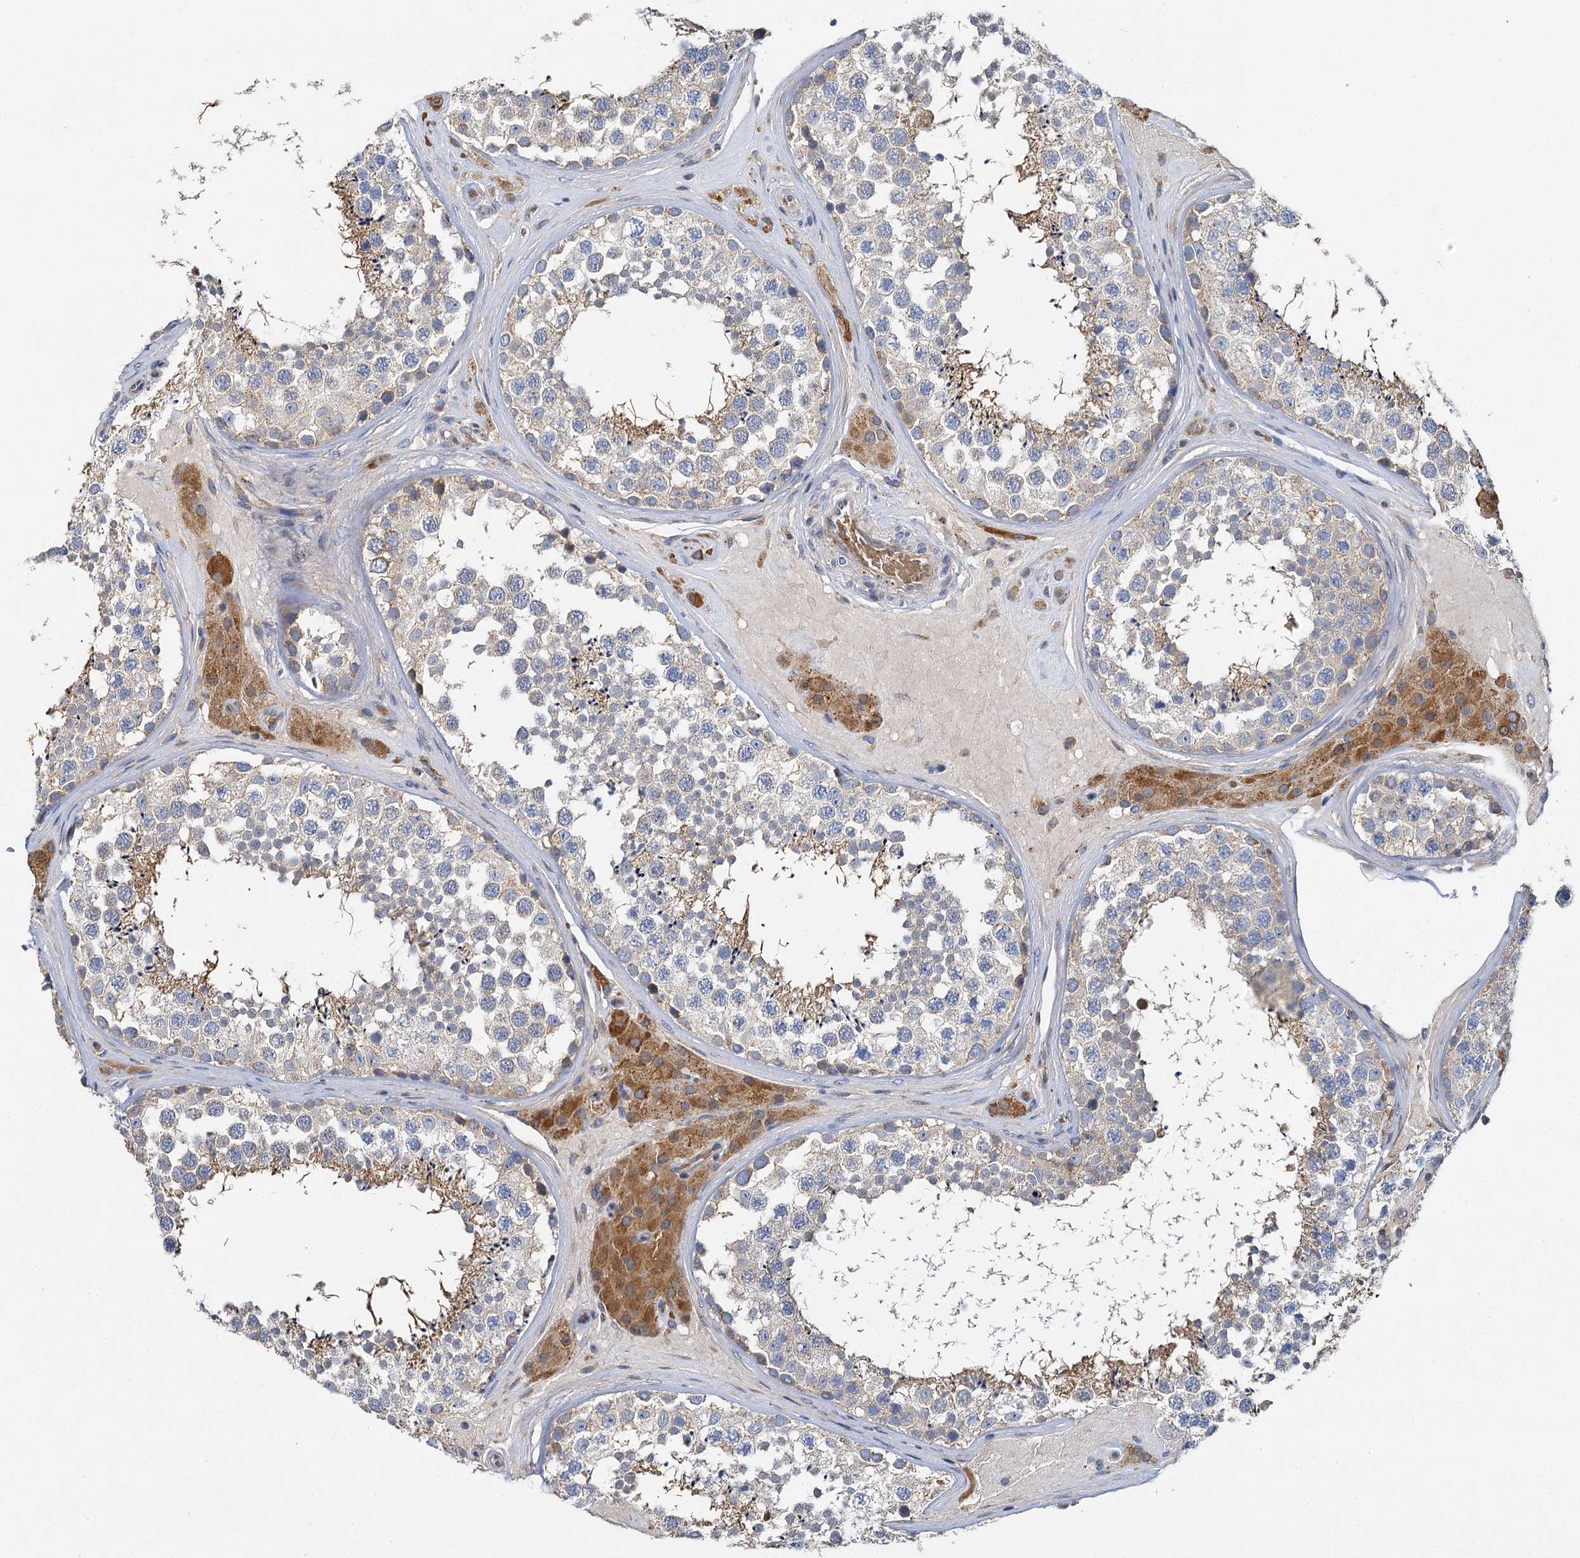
{"staining": {"intensity": "moderate", "quantity": "<25%", "location": "cytoplasmic/membranous"}, "tissue": "testis", "cell_type": "Cells in seminiferous ducts", "image_type": "normal", "snomed": [{"axis": "morphology", "description": "Normal tissue, NOS"}, {"axis": "topography", "description": "Testis"}], "caption": "Approximately <25% of cells in seminiferous ducts in unremarkable human testis display moderate cytoplasmic/membranous protein expression as visualized by brown immunohistochemical staining.", "gene": "BCS1L", "patient": {"sex": "male", "age": 46}}